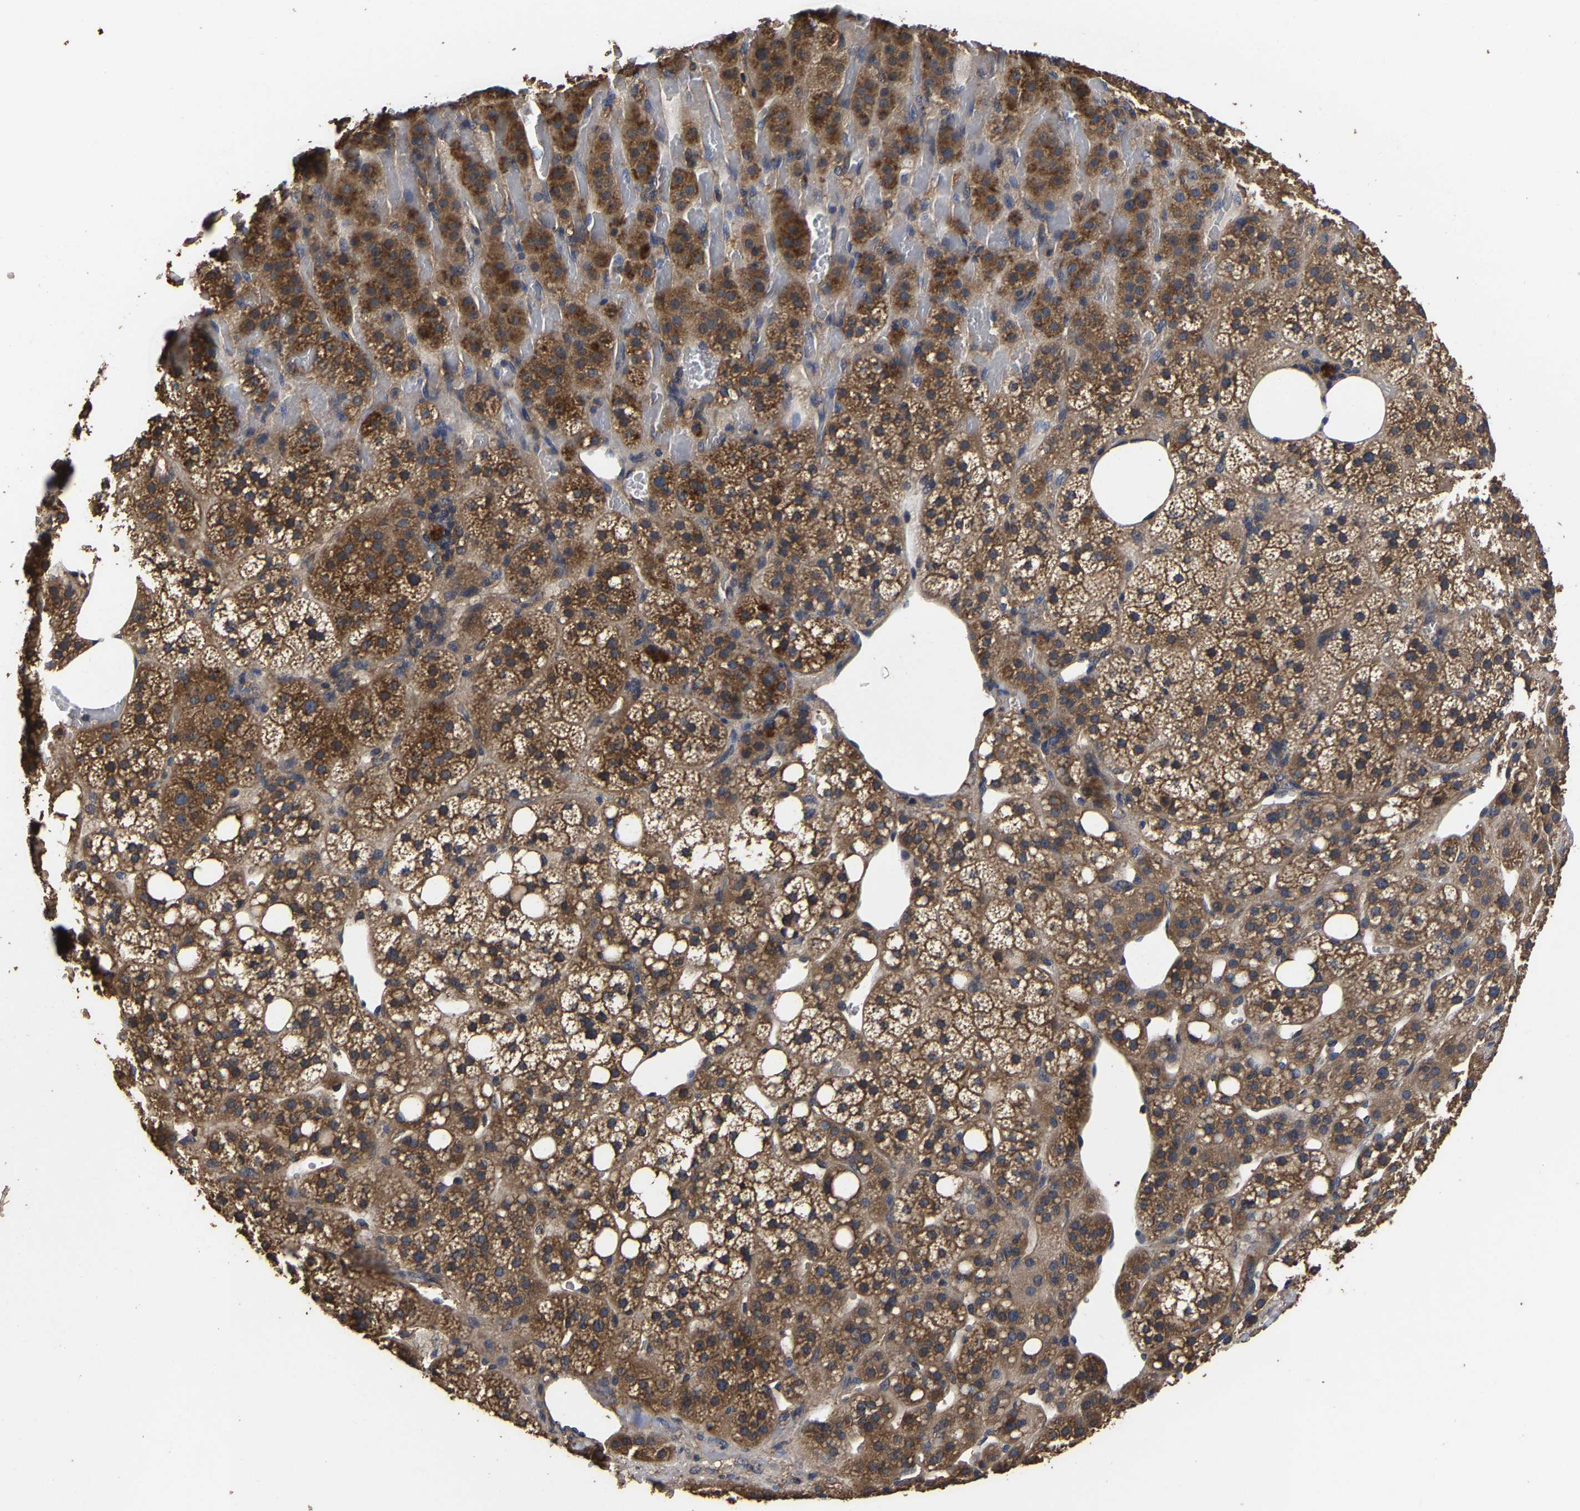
{"staining": {"intensity": "moderate", "quantity": ">75%", "location": "cytoplasmic/membranous"}, "tissue": "adrenal gland", "cell_type": "Glandular cells", "image_type": "normal", "snomed": [{"axis": "morphology", "description": "Normal tissue, NOS"}, {"axis": "topography", "description": "Adrenal gland"}], "caption": "Glandular cells exhibit medium levels of moderate cytoplasmic/membranous expression in approximately >75% of cells in benign human adrenal gland.", "gene": "ITCH", "patient": {"sex": "female", "age": 59}}